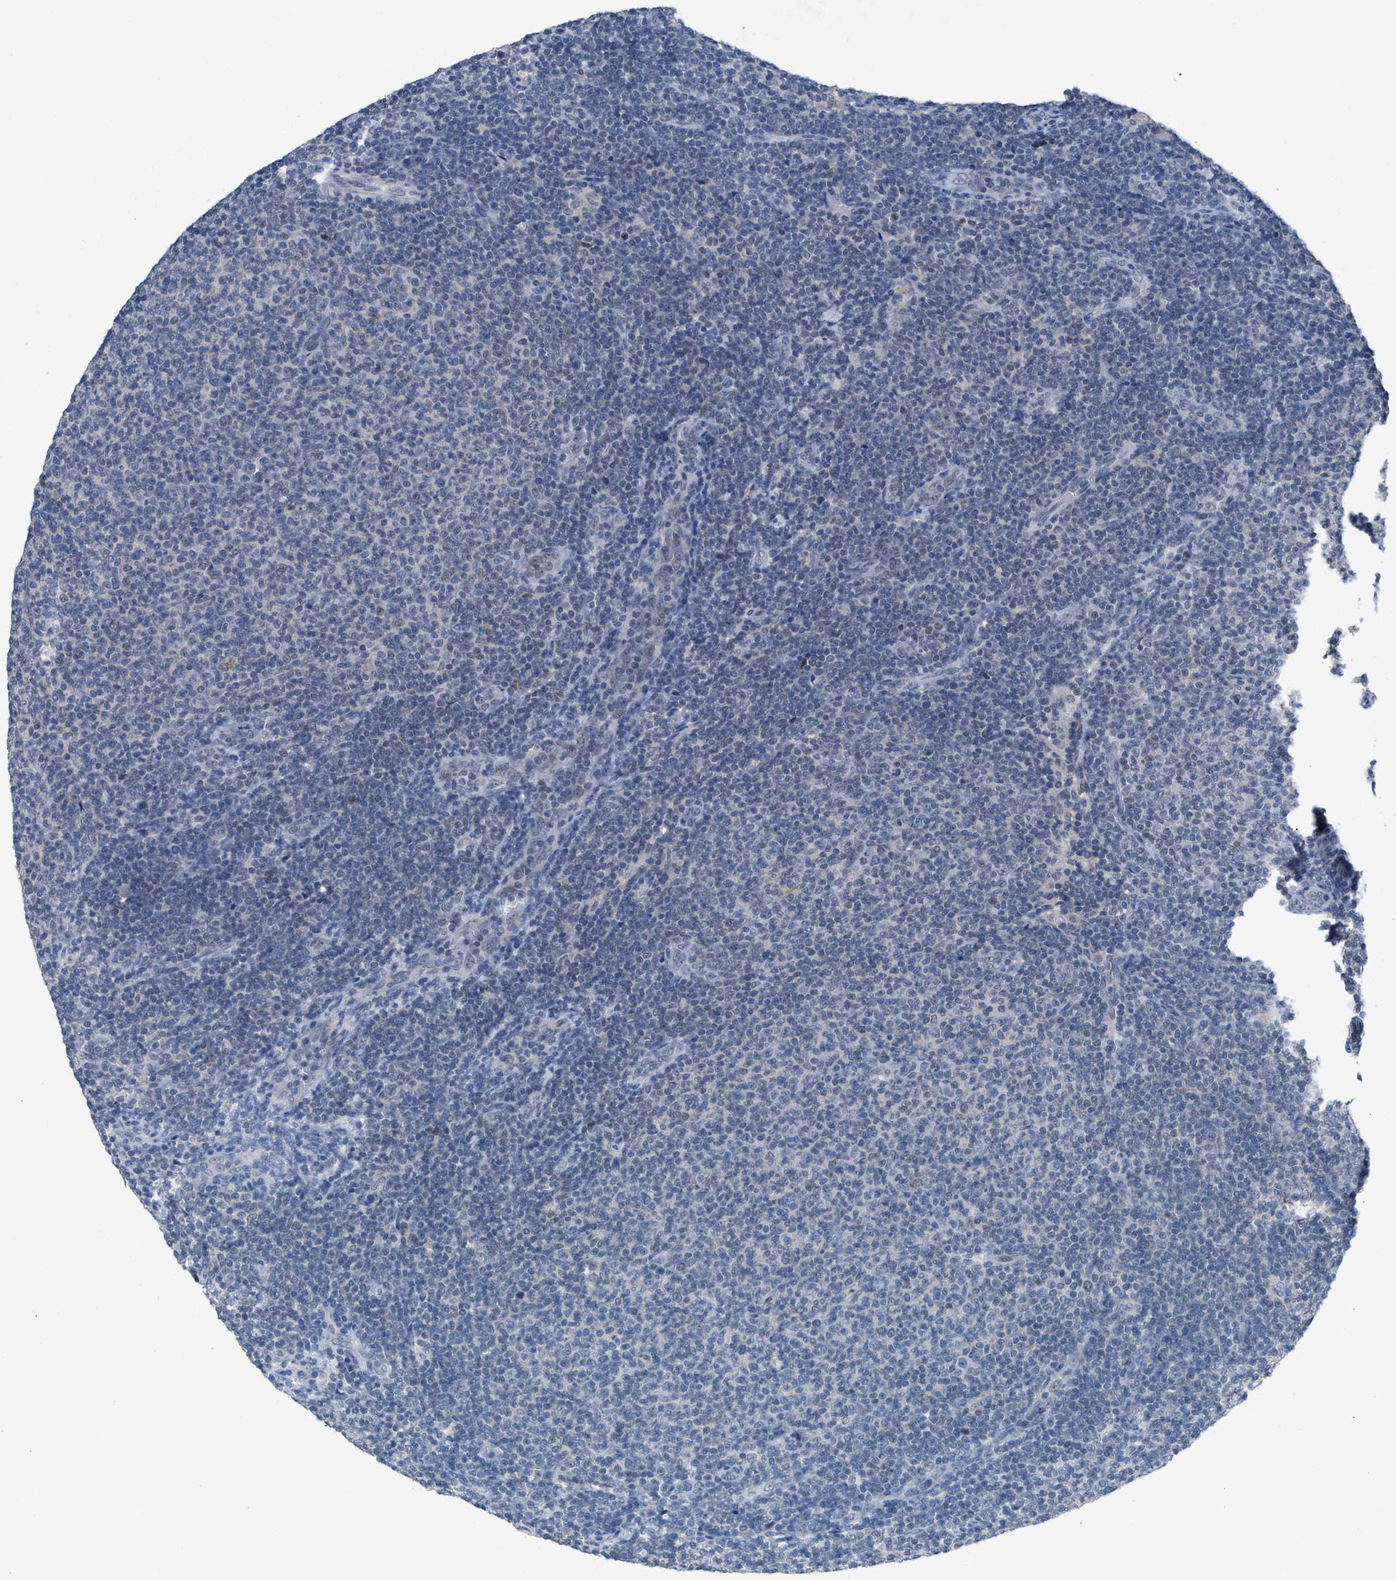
{"staining": {"intensity": "negative", "quantity": "none", "location": "none"}, "tissue": "lymphoma", "cell_type": "Tumor cells", "image_type": "cancer", "snomed": [{"axis": "morphology", "description": "Malignant lymphoma, non-Hodgkin's type, Low grade"}, {"axis": "topography", "description": "Lymph node"}], "caption": "IHC micrograph of lymphoma stained for a protein (brown), which reveals no staining in tumor cells.", "gene": "ANAPC11", "patient": {"sex": "male", "age": 66}}